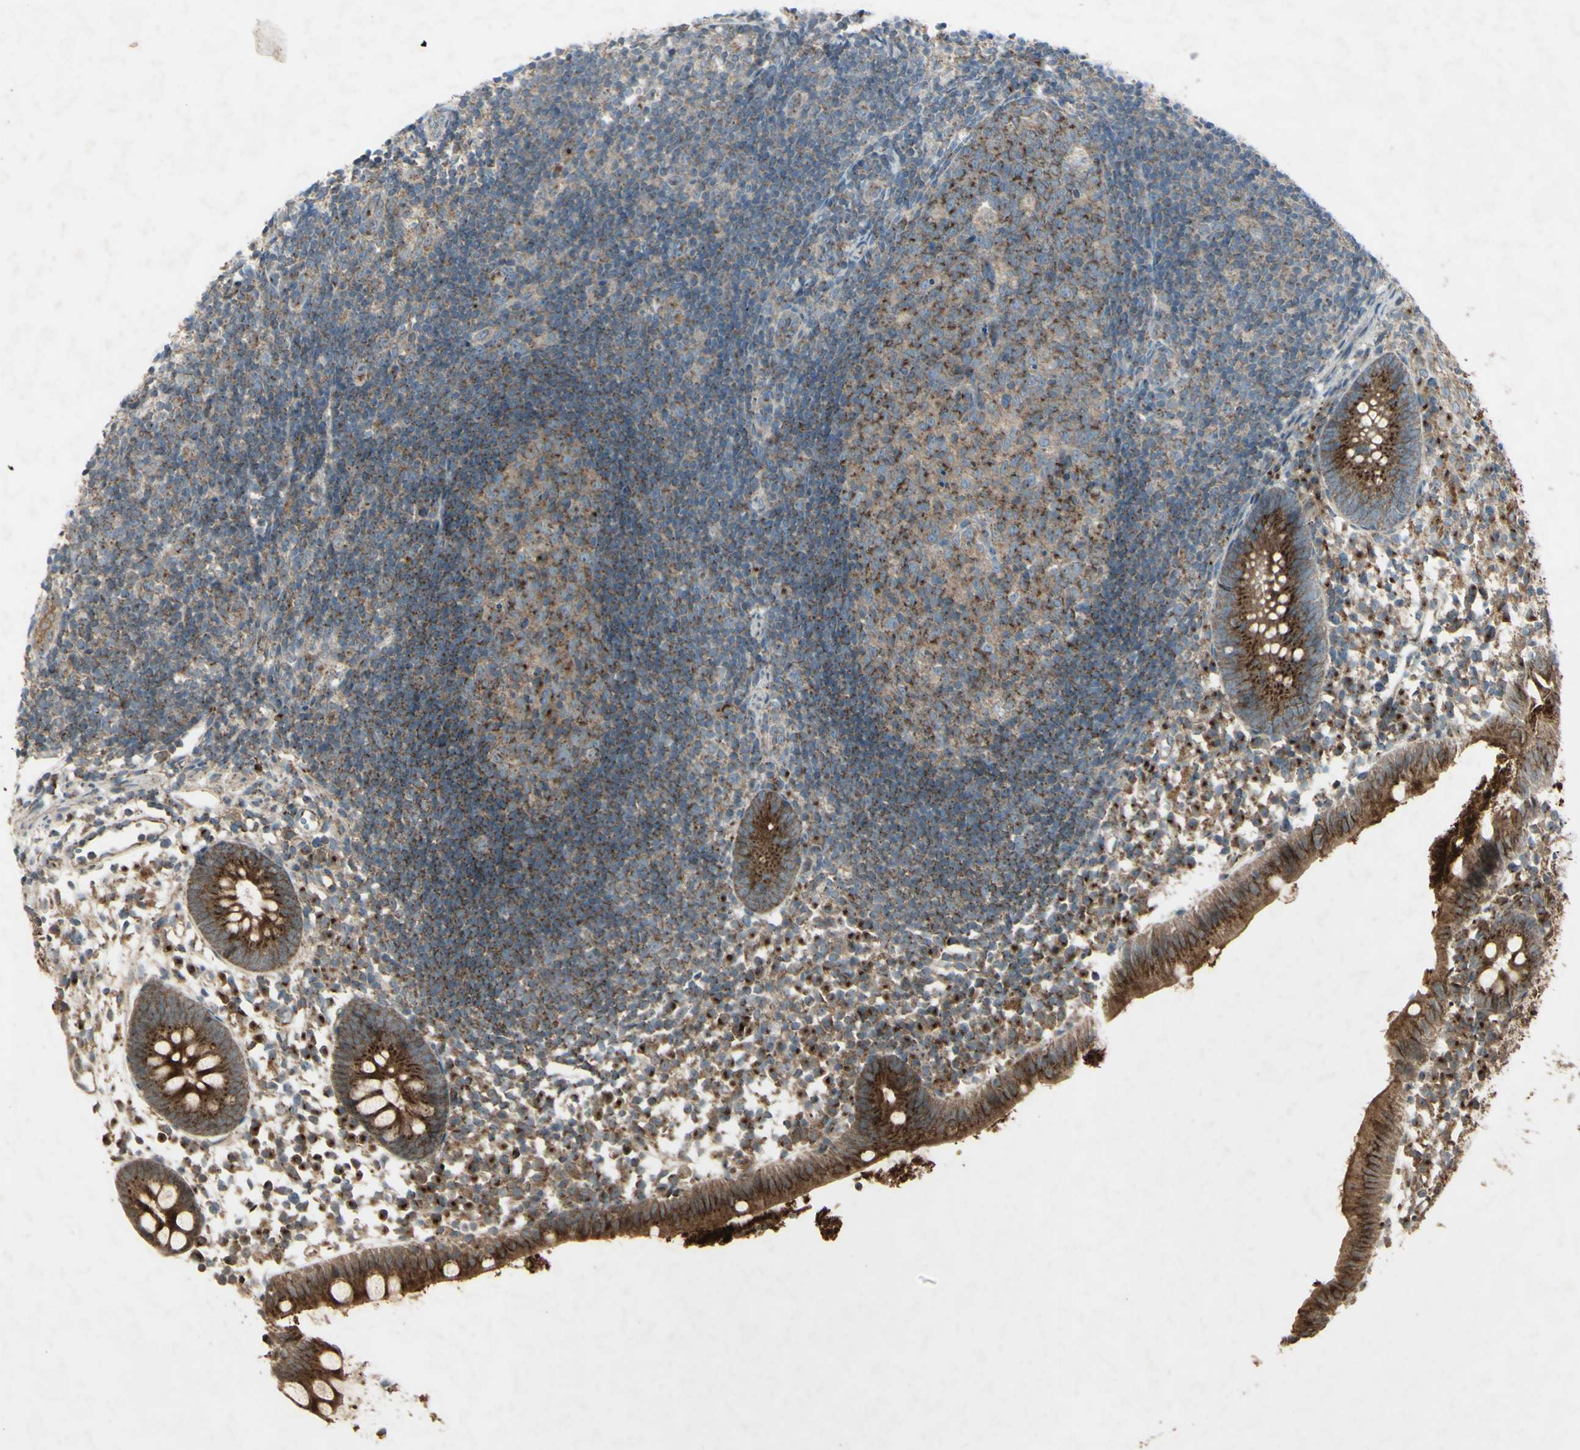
{"staining": {"intensity": "strong", "quantity": ">75%", "location": "cytoplasmic/membranous"}, "tissue": "appendix", "cell_type": "Glandular cells", "image_type": "normal", "snomed": [{"axis": "morphology", "description": "Normal tissue, NOS"}, {"axis": "topography", "description": "Appendix"}], "caption": "Protein analysis of benign appendix displays strong cytoplasmic/membranous expression in approximately >75% of glandular cells. (DAB (3,3'-diaminobenzidine) = brown stain, brightfield microscopy at high magnification).", "gene": "AP1G1", "patient": {"sex": "female", "age": 20}}